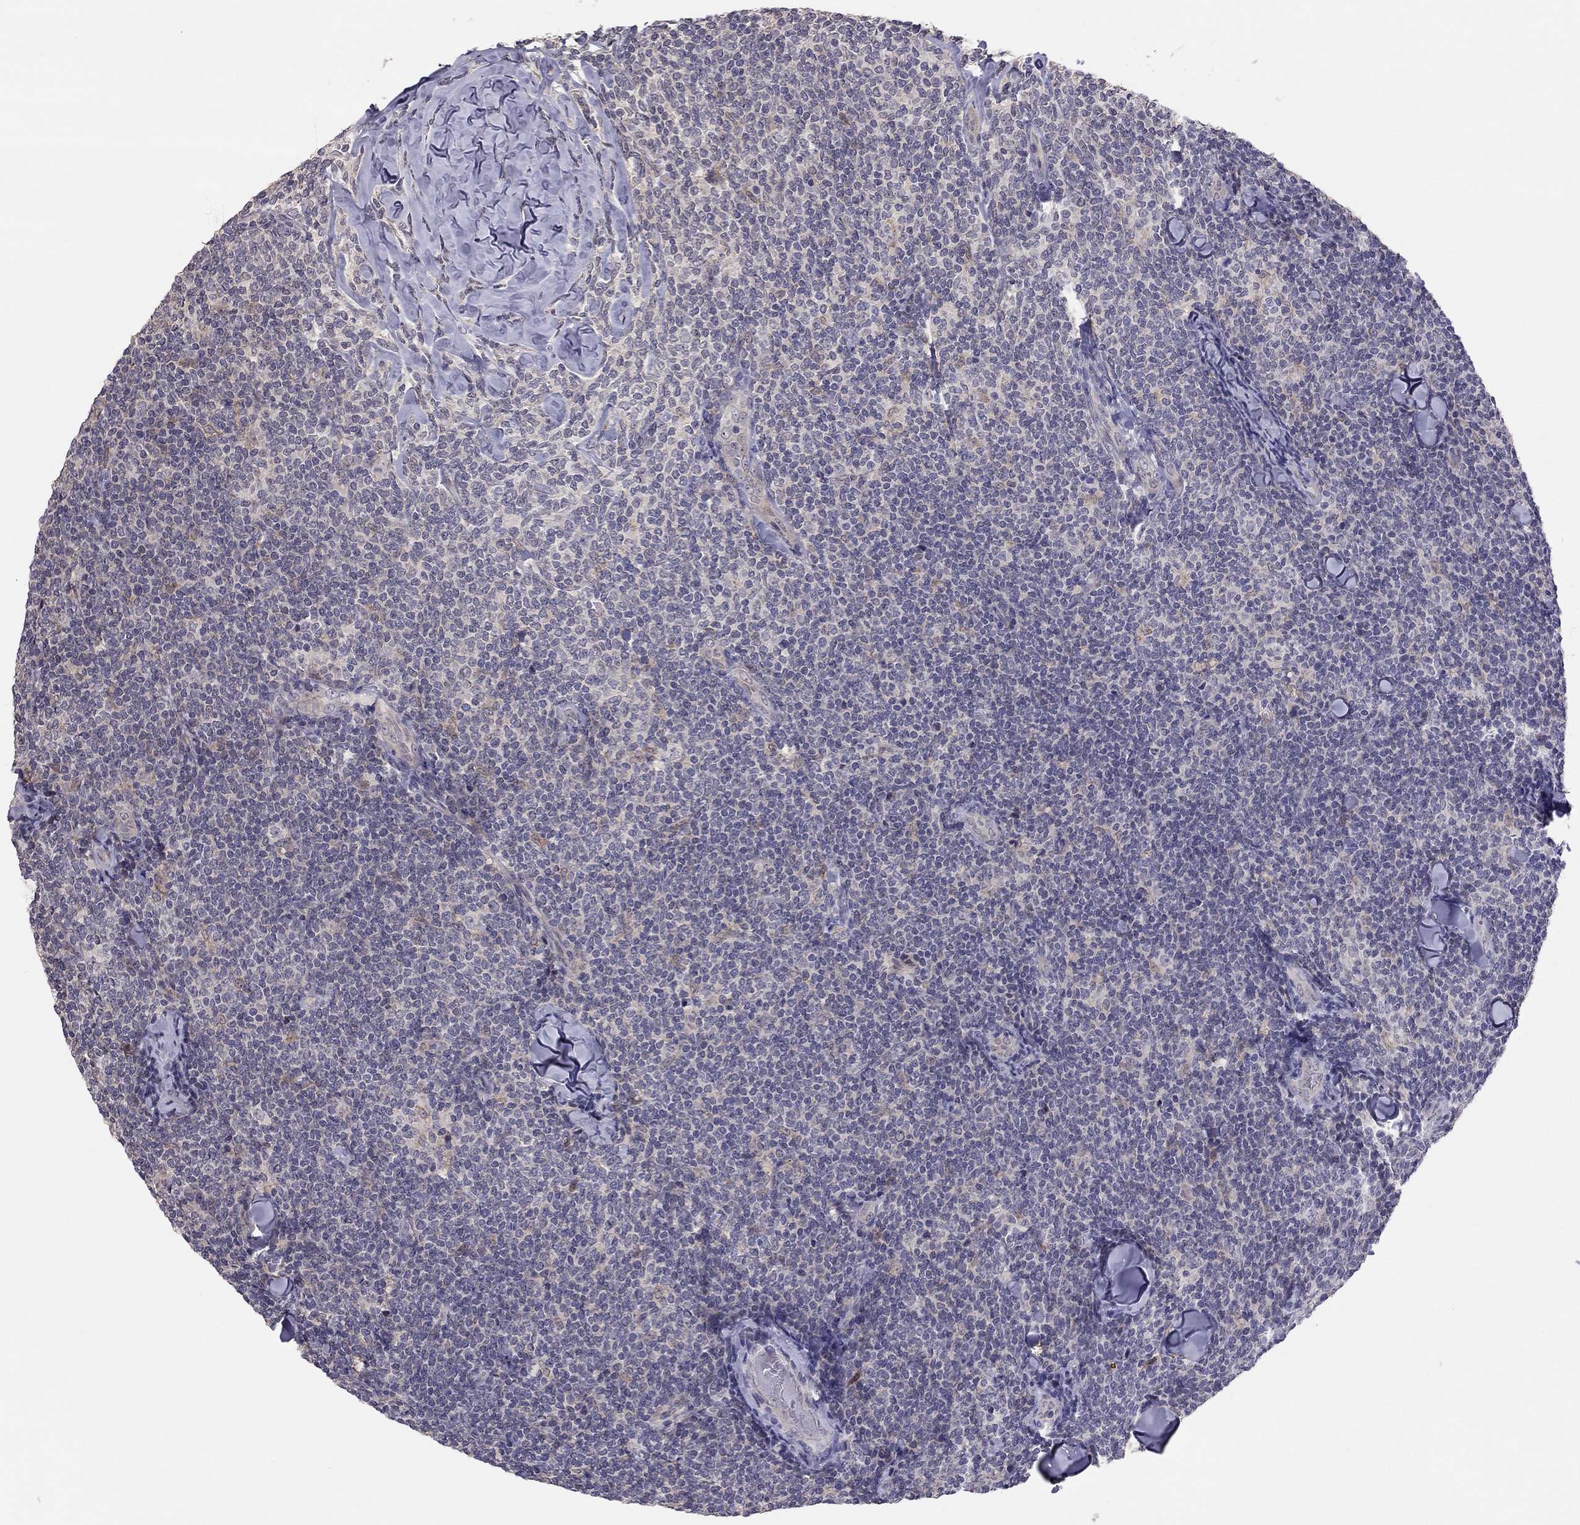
{"staining": {"intensity": "negative", "quantity": "none", "location": "none"}, "tissue": "lymphoma", "cell_type": "Tumor cells", "image_type": "cancer", "snomed": [{"axis": "morphology", "description": "Malignant lymphoma, non-Hodgkin's type, Low grade"}, {"axis": "topography", "description": "Lymph node"}], "caption": "This photomicrograph is of low-grade malignant lymphoma, non-Hodgkin's type stained with immunohistochemistry (IHC) to label a protein in brown with the nuclei are counter-stained blue. There is no staining in tumor cells.", "gene": "HSF2BP", "patient": {"sex": "female", "age": 56}}